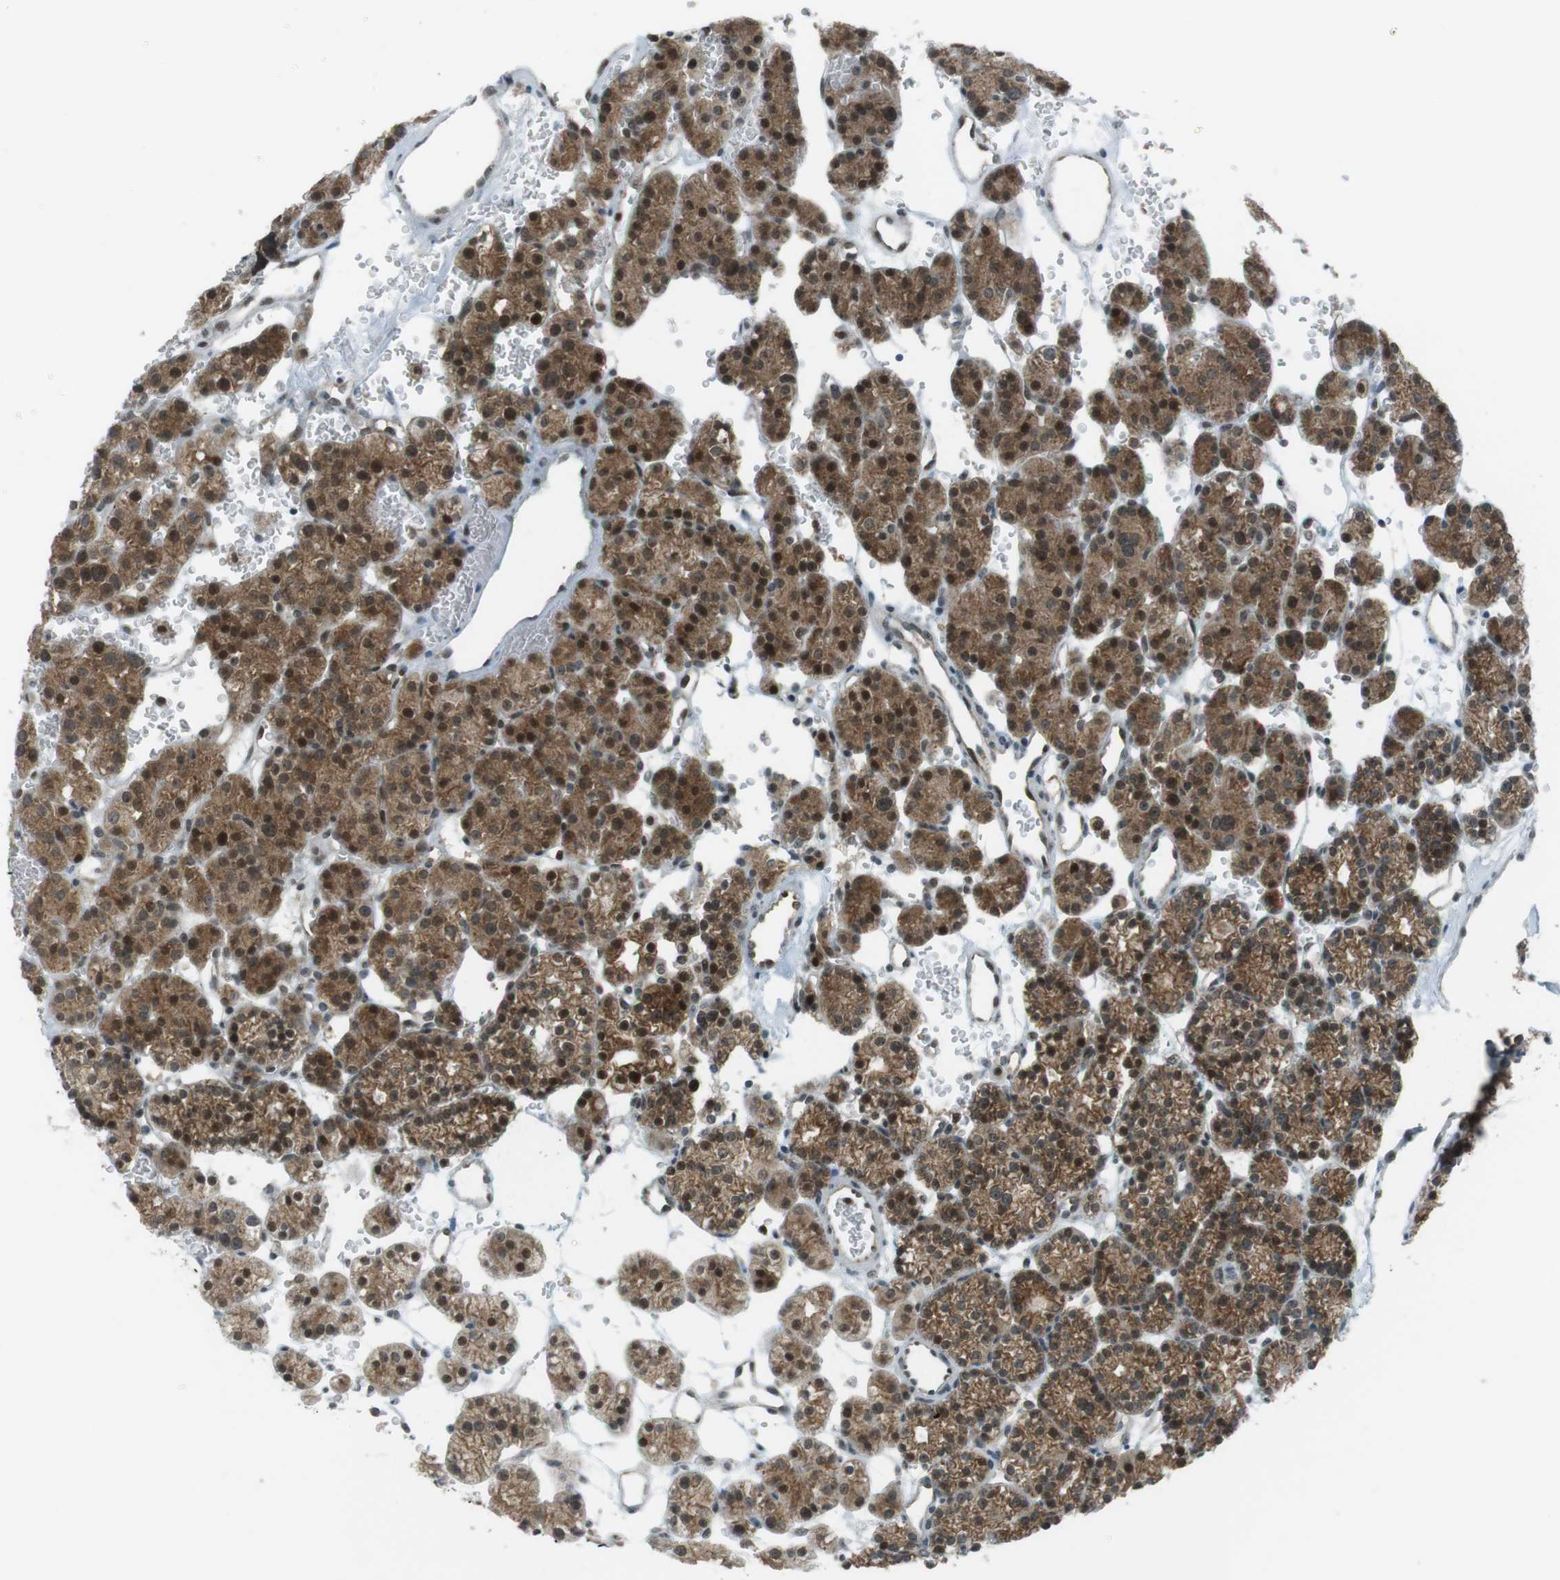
{"staining": {"intensity": "moderate", "quantity": ">75%", "location": "cytoplasmic/membranous,nuclear"}, "tissue": "parathyroid gland", "cell_type": "Glandular cells", "image_type": "normal", "snomed": [{"axis": "morphology", "description": "Normal tissue, NOS"}, {"axis": "topography", "description": "Parathyroid gland"}], "caption": "The image exhibits a brown stain indicating the presence of a protein in the cytoplasmic/membranous,nuclear of glandular cells in parathyroid gland. (Stains: DAB (3,3'-diaminobenzidine) in brown, nuclei in blue, Microscopy: brightfield microscopy at high magnification).", "gene": "CSNK1D", "patient": {"sex": "female", "age": 64}}